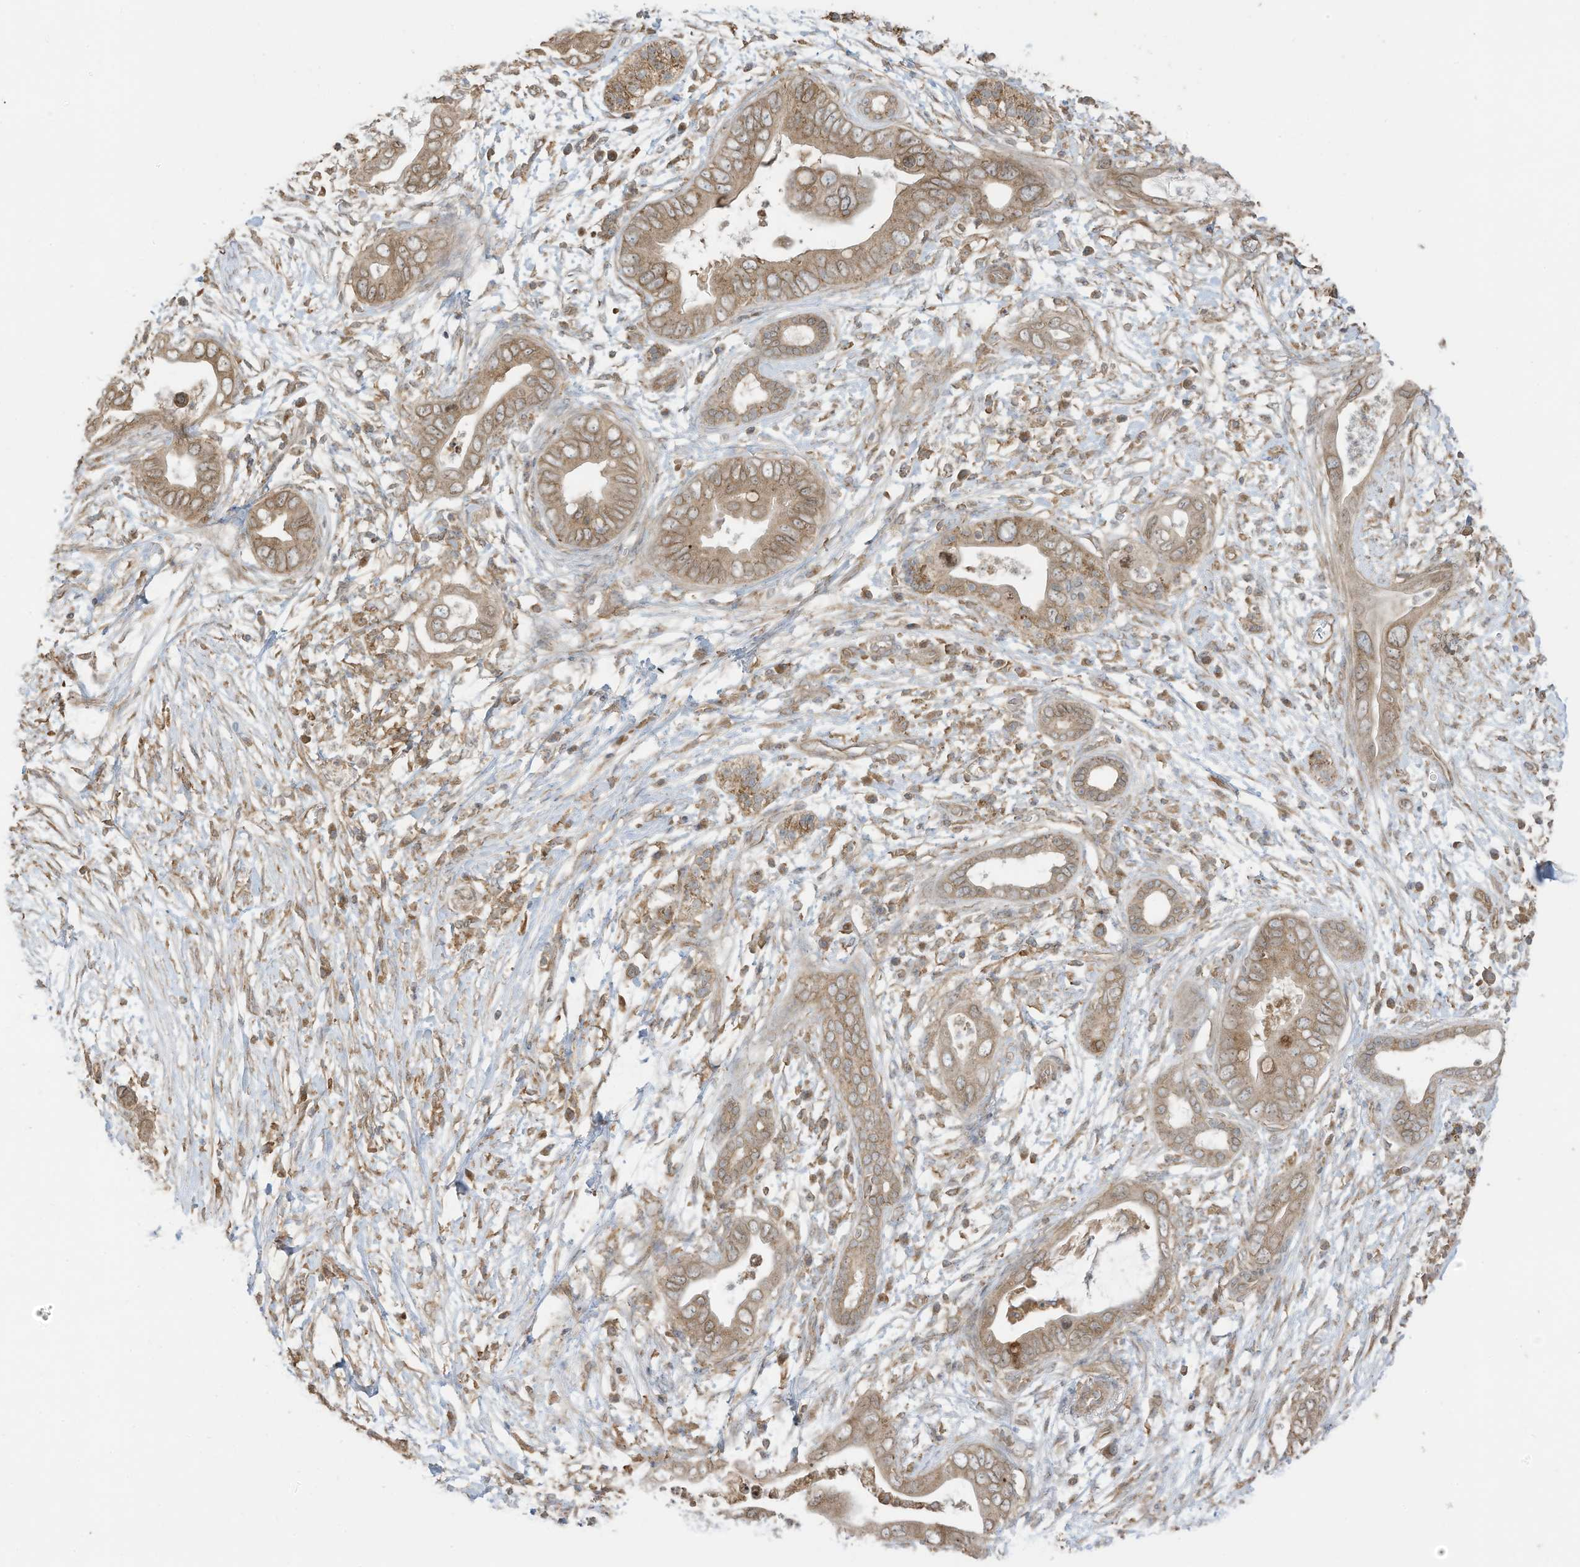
{"staining": {"intensity": "weak", "quantity": ">75%", "location": "cytoplasmic/membranous"}, "tissue": "pancreatic cancer", "cell_type": "Tumor cells", "image_type": "cancer", "snomed": [{"axis": "morphology", "description": "Adenocarcinoma, NOS"}, {"axis": "topography", "description": "Pancreas"}], "caption": "Immunohistochemistry image of neoplastic tissue: pancreatic cancer stained using immunohistochemistry (IHC) shows low levels of weak protein expression localized specifically in the cytoplasmic/membranous of tumor cells, appearing as a cytoplasmic/membranous brown color.", "gene": "CGAS", "patient": {"sex": "male", "age": 75}}